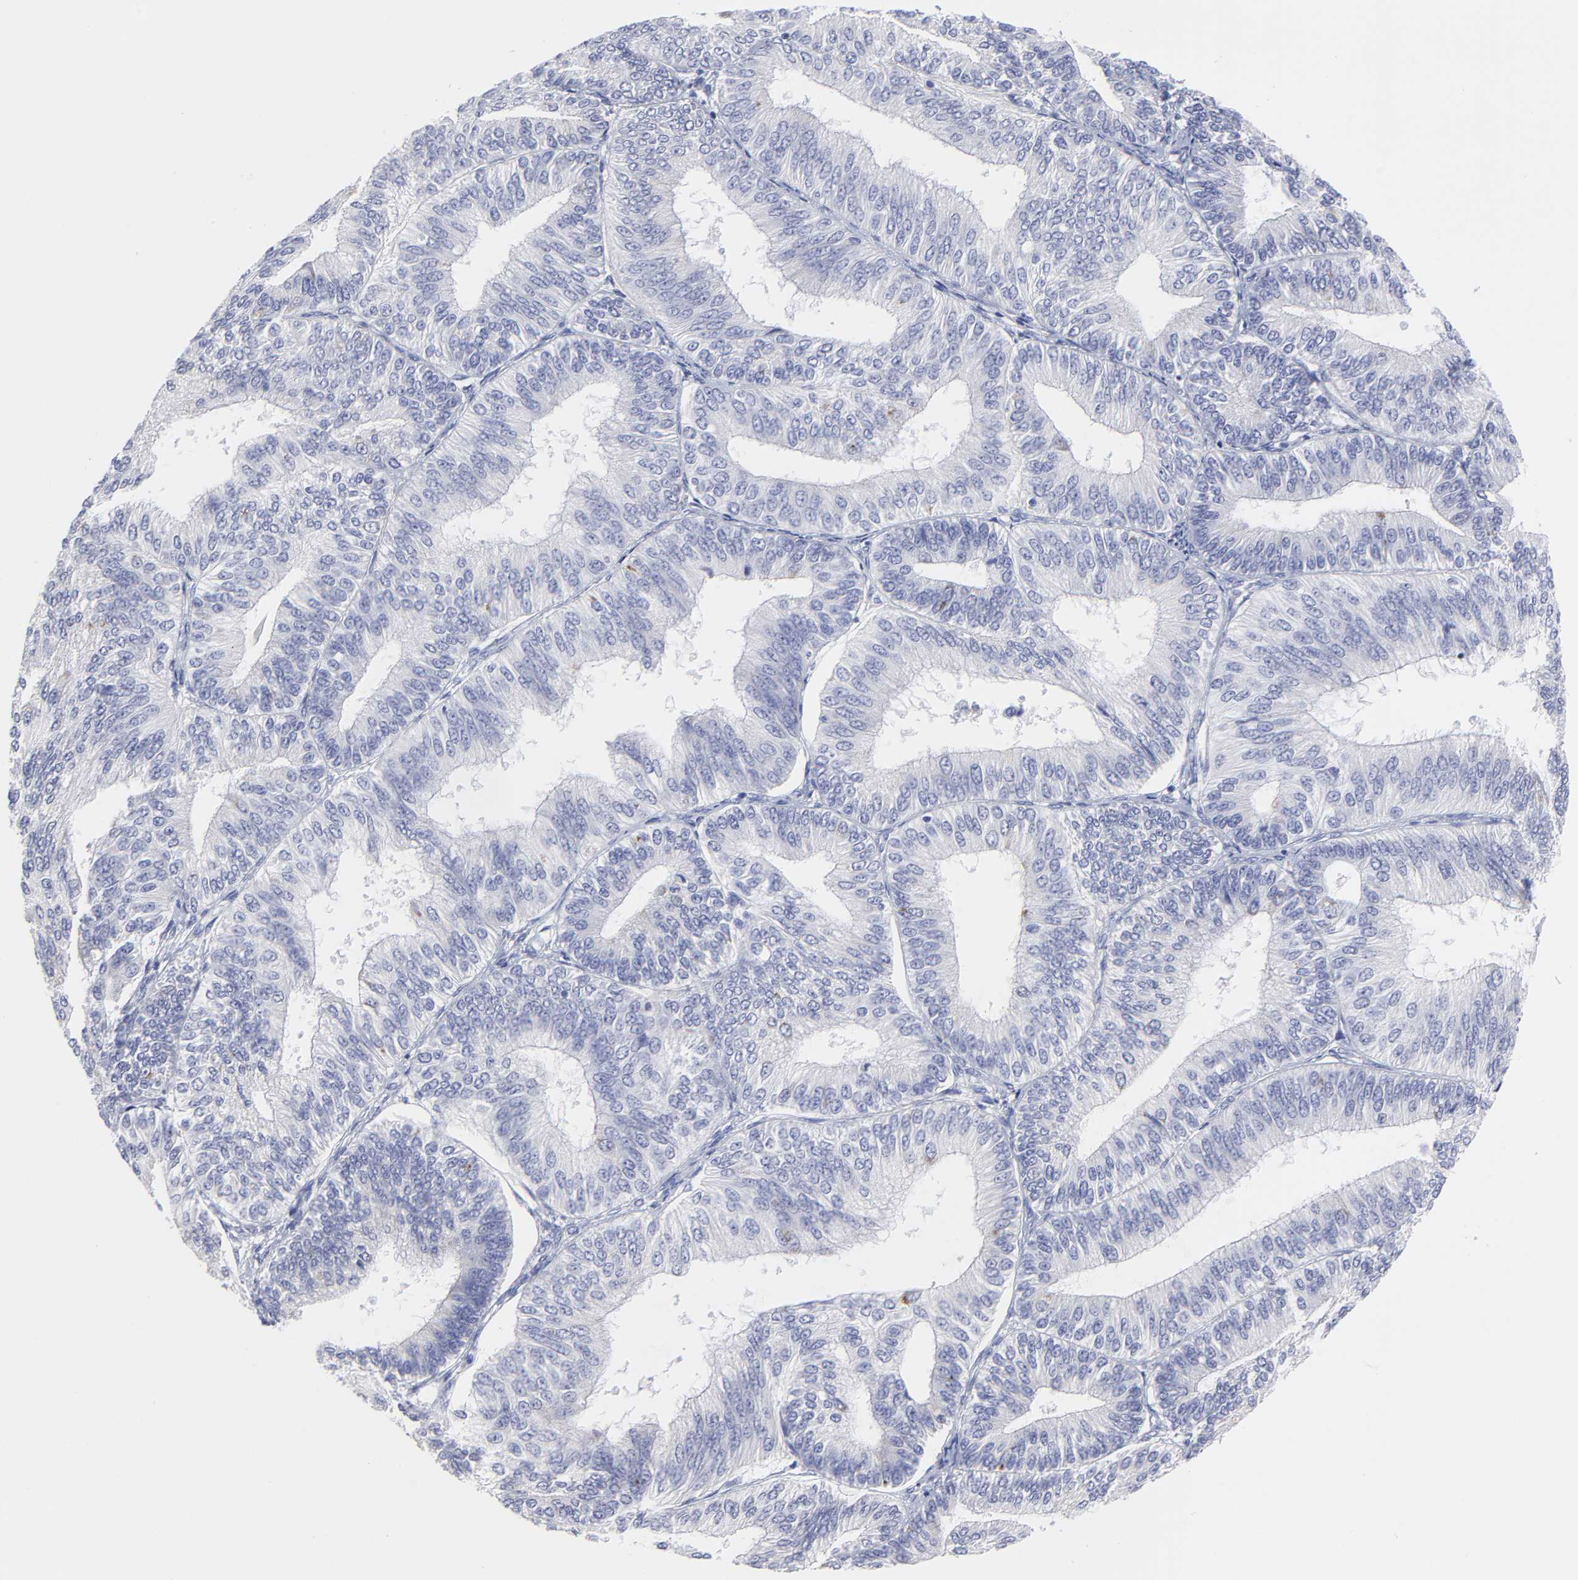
{"staining": {"intensity": "negative", "quantity": "none", "location": "none"}, "tissue": "endometrial cancer", "cell_type": "Tumor cells", "image_type": "cancer", "snomed": [{"axis": "morphology", "description": "Adenocarcinoma, NOS"}, {"axis": "topography", "description": "Endometrium"}], "caption": "Adenocarcinoma (endometrial) was stained to show a protein in brown. There is no significant staining in tumor cells. Nuclei are stained in blue.", "gene": "DUSP9", "patient": {"sex": "female", "age": 55}}